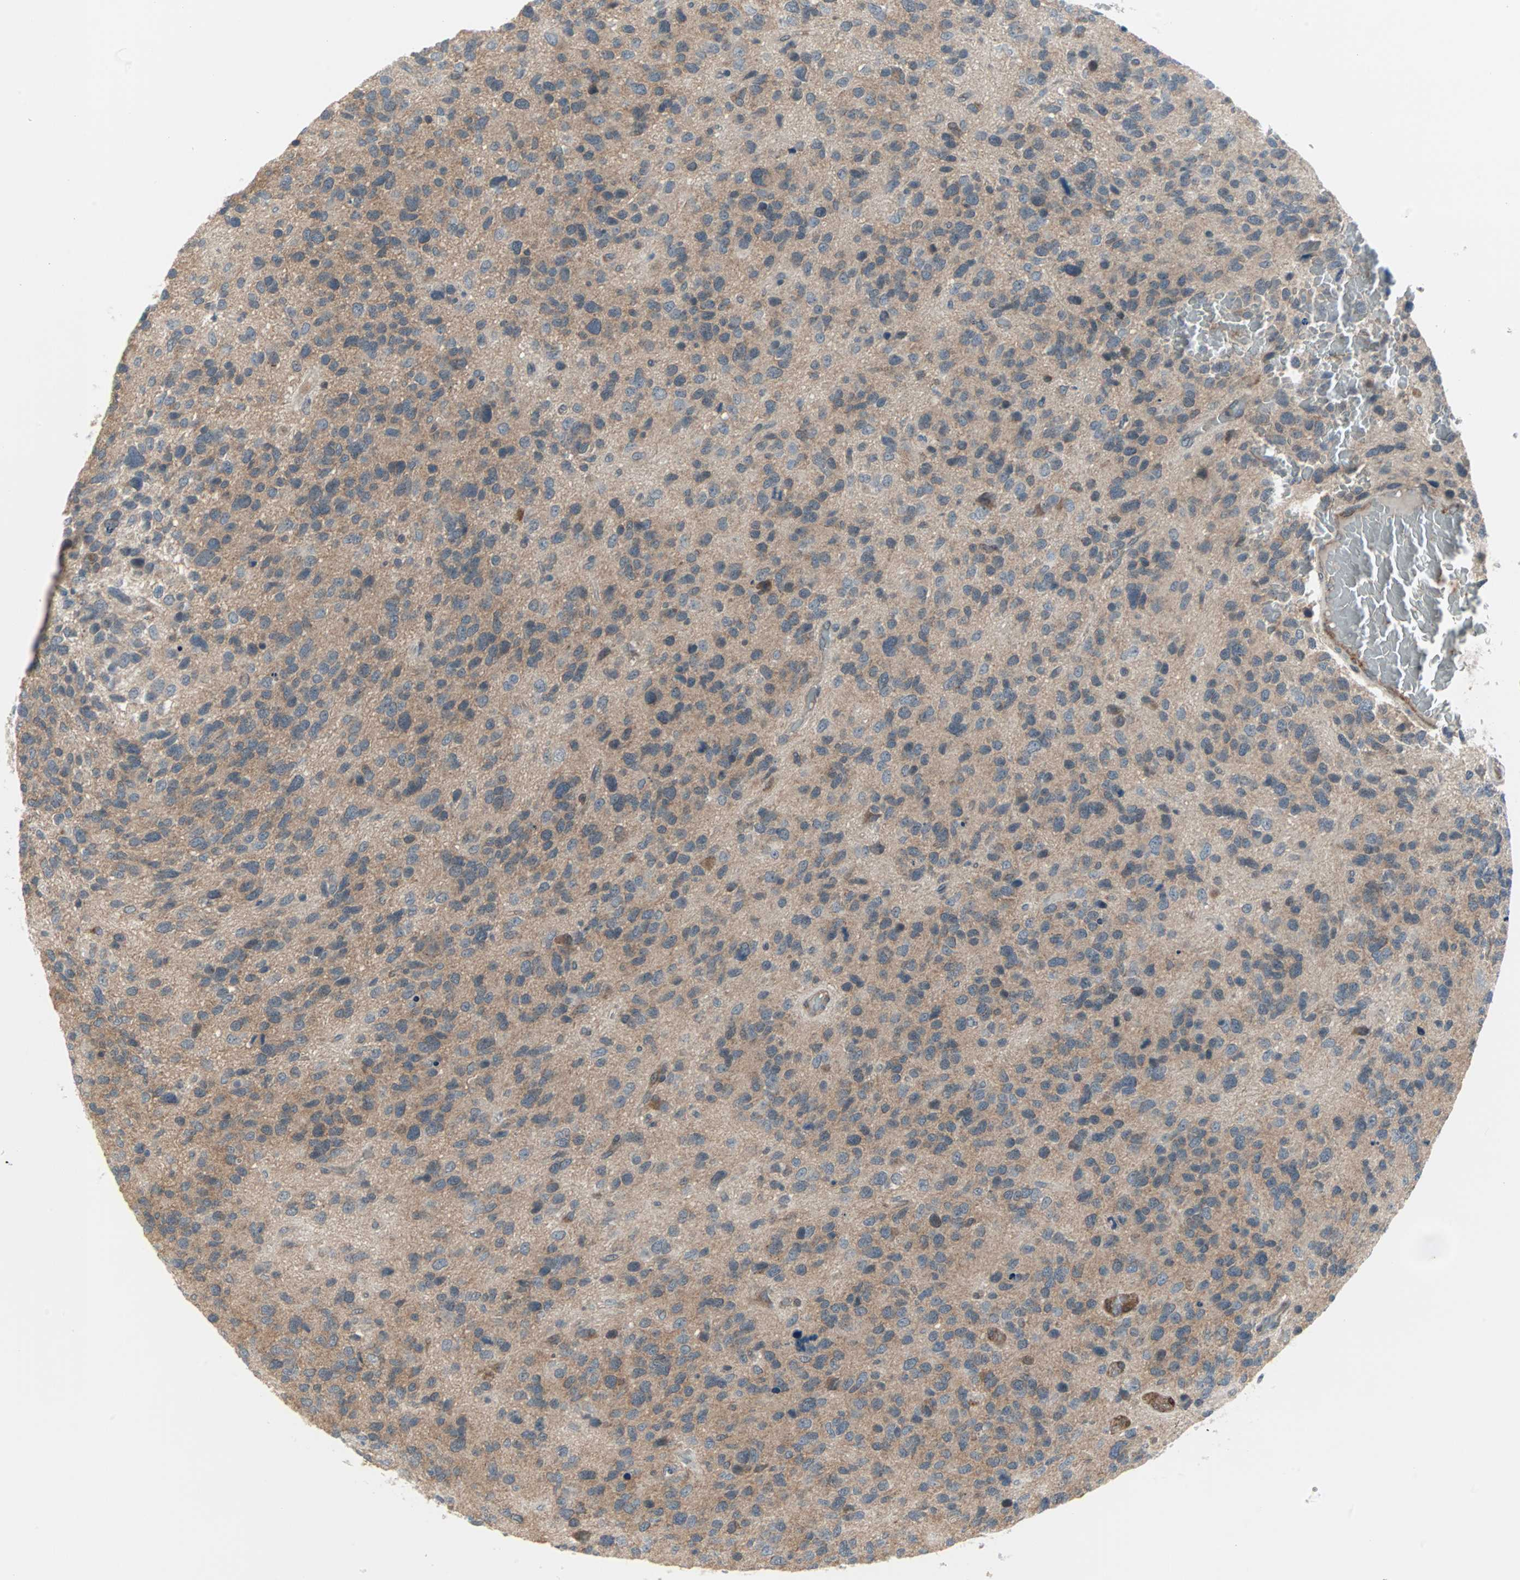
{"staining": {"intensity": "moderate", "quantity": "25%-75%", "location": "cytoplasmic/membranous"}, "tissue": "glioma", "cell_type": "Tumor cells", "image_type": "cancer", "snomed": [{"axis": "morphology", "description": "Glioma, malignant, High grade"}, {"axis": "topography", "description": "Brain"}], "caption": "Immunohistochemical staining of high-grade glioma (malignant) exhibits medium levels of moderate cytoplasmic/membranous protein expression in approximately 25%-75% of tumor cells.", "gene": "CASP3", "patient": {"sex": "female", "age": 58}}